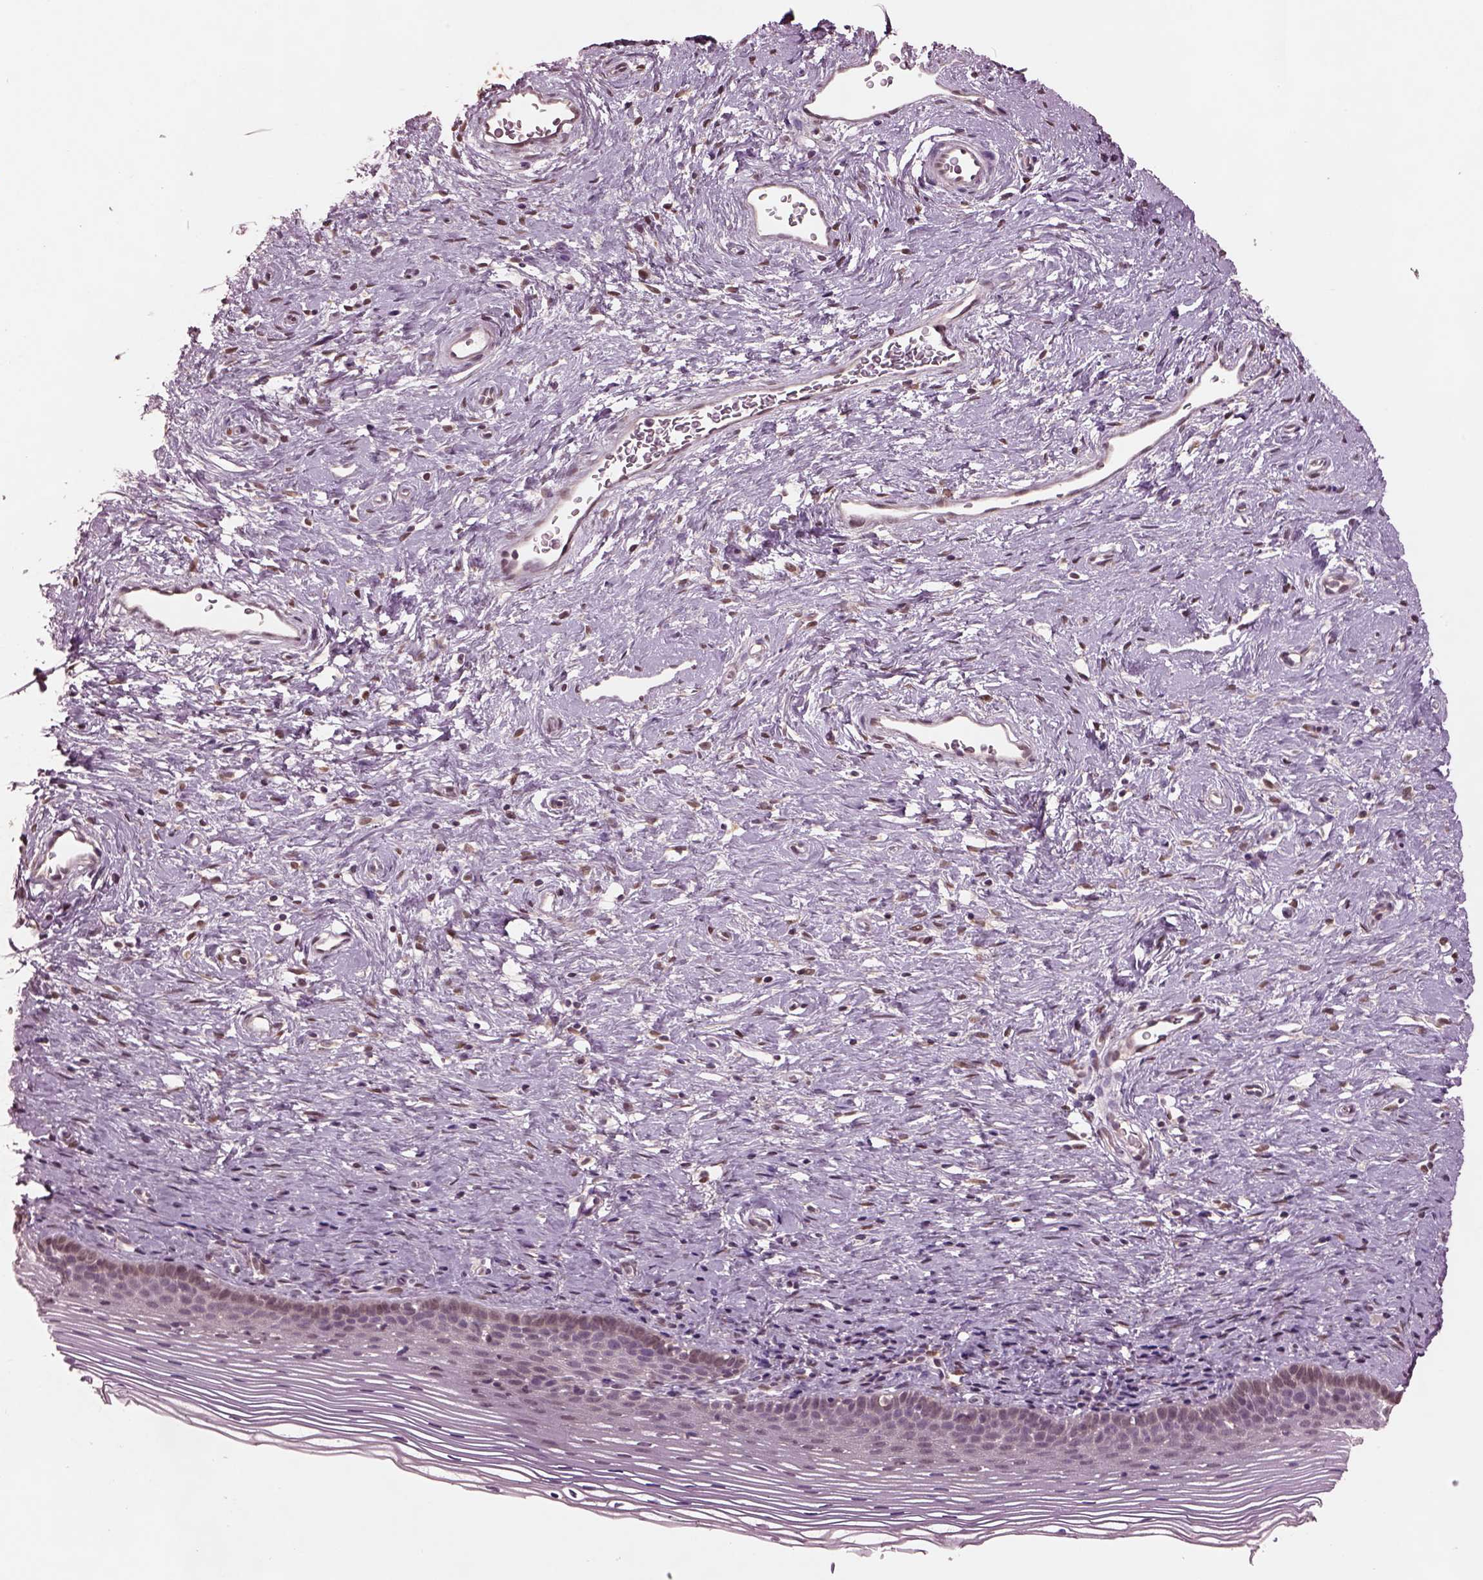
{"staining": {"intensity": "weak", "quantity": ">75%", "location": "cytoplasmic/membranous,nuclear"}, "tissue": "cervix", "cell_type": "Glandular cells", "image_type": "normal", "snomed": [{"axis": "morphology", "description": "Normal tissue, NOS"}, {"axis": "topography", "description": "Cervix"}], "caption": "DAB (3,3'-diaminobenzidine) immunohistochemical staining of normal cervix demonstrates weak cytoplasmic/membranous,nuclear protein expression in approximately >75% of glandular cells. The protein of interest is stained brown, and the nuclei are stained in blue (DAB (3,3'-diaminobenzidine) IHC with brightfield microscopy, high magnification).", "gene": "SRI", "patient": {"sex": "female", "age": 39}}